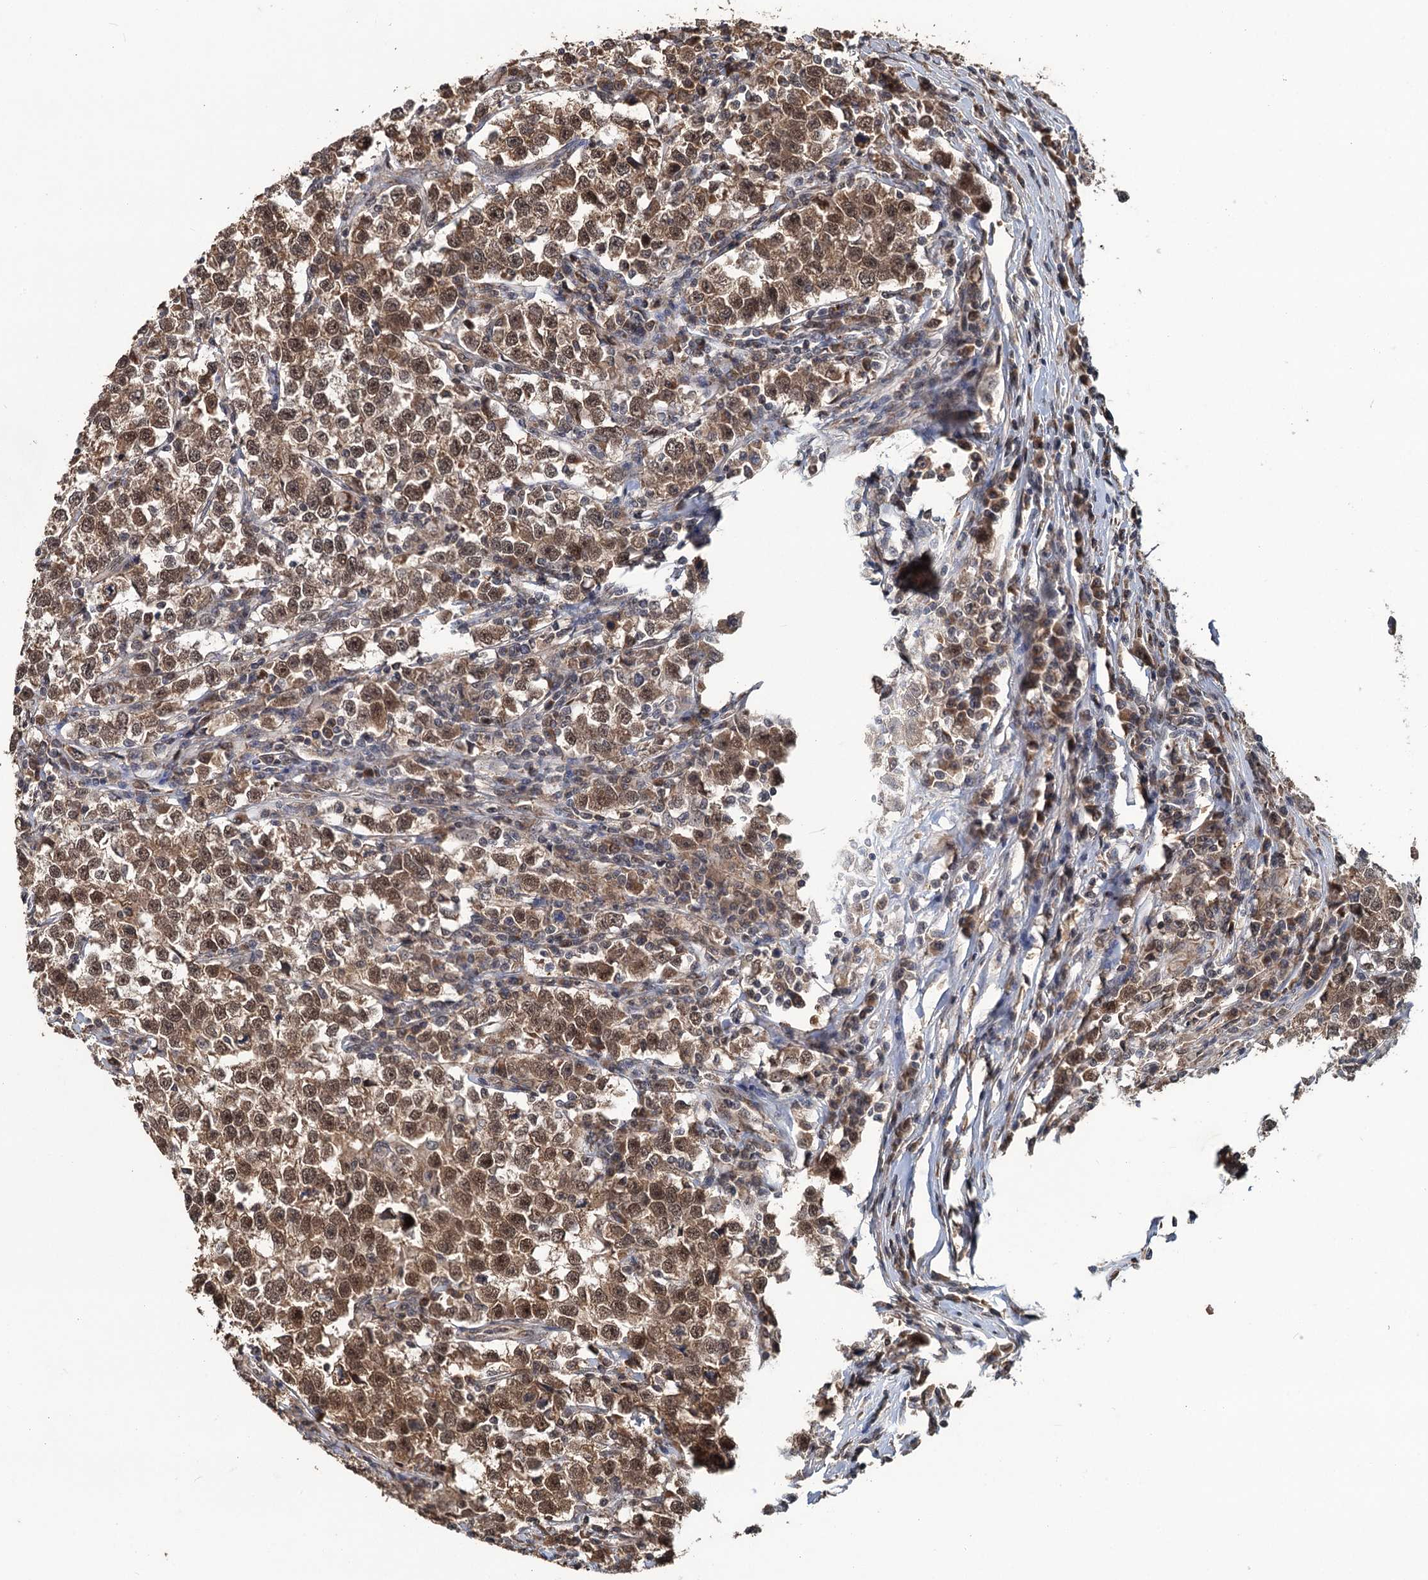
{"staining": {"intensity": "moderate", "quantity": ">75%", "location": "cytoplasmic/membranous,nuclear"}, "tissue": "testis cancer", "cell_type": "Tumor cells", "image_type": "cancer", "snomed": [{"axis": "morphology", "description": "Normal tissue, NOS"}, {"axis": "morphology", "description": "Seminoma, NOS"}, {"axis": "topography", "description": "Testis"}], "caption": "Testis seminoma tissue shows moderate cytoplasmic/membranous and nuclear expression in about >75% of tumor cells, visualized by immunohistochemistry.", "gene": "KANSL2", "patient": {"sex": "male", "age": 43}}